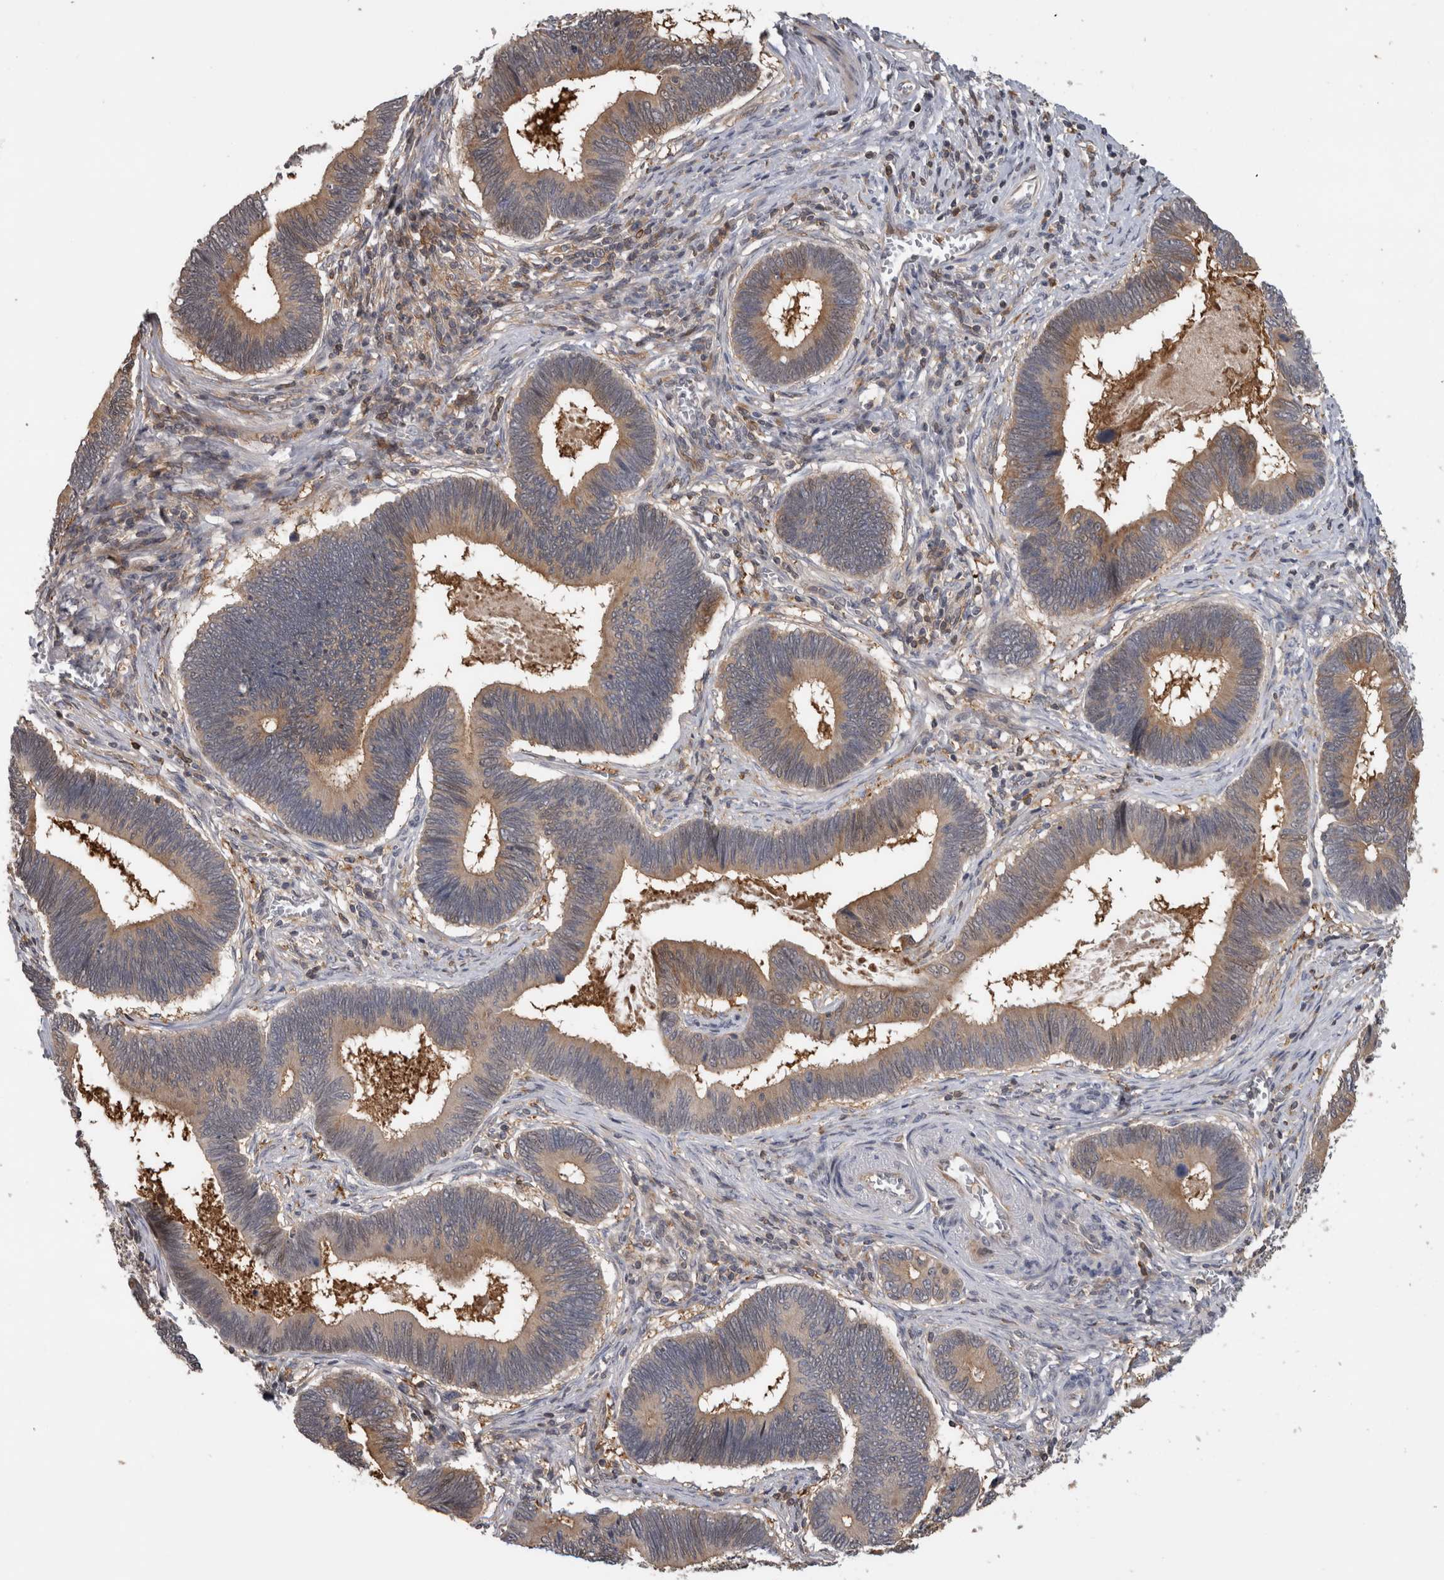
{"staining": {"intensity": "moderate", "quantity": ">75%", "location": "cytoplasmic/membranous"}, "tissue": "pancreatic cancer", "cell_type": "Tumor cells", "image_type": "cancer", "snomed": [{"axis": "morphology", "description": "Adenocarcinoma, NOS"}, {"axis": "topography", "description": "Pancreas"}], "caption": "The histopathology image displays immunohistochemical staining of pancreatic cancer. There is moderate cytoplasmic/membranous positivity is identified in approximately >75% of tumor cells. The protein is shown in brown color, while the nuclei are stained blue.", "gene": "USH1G", "patient": {"sex": "female", "age": 70}}